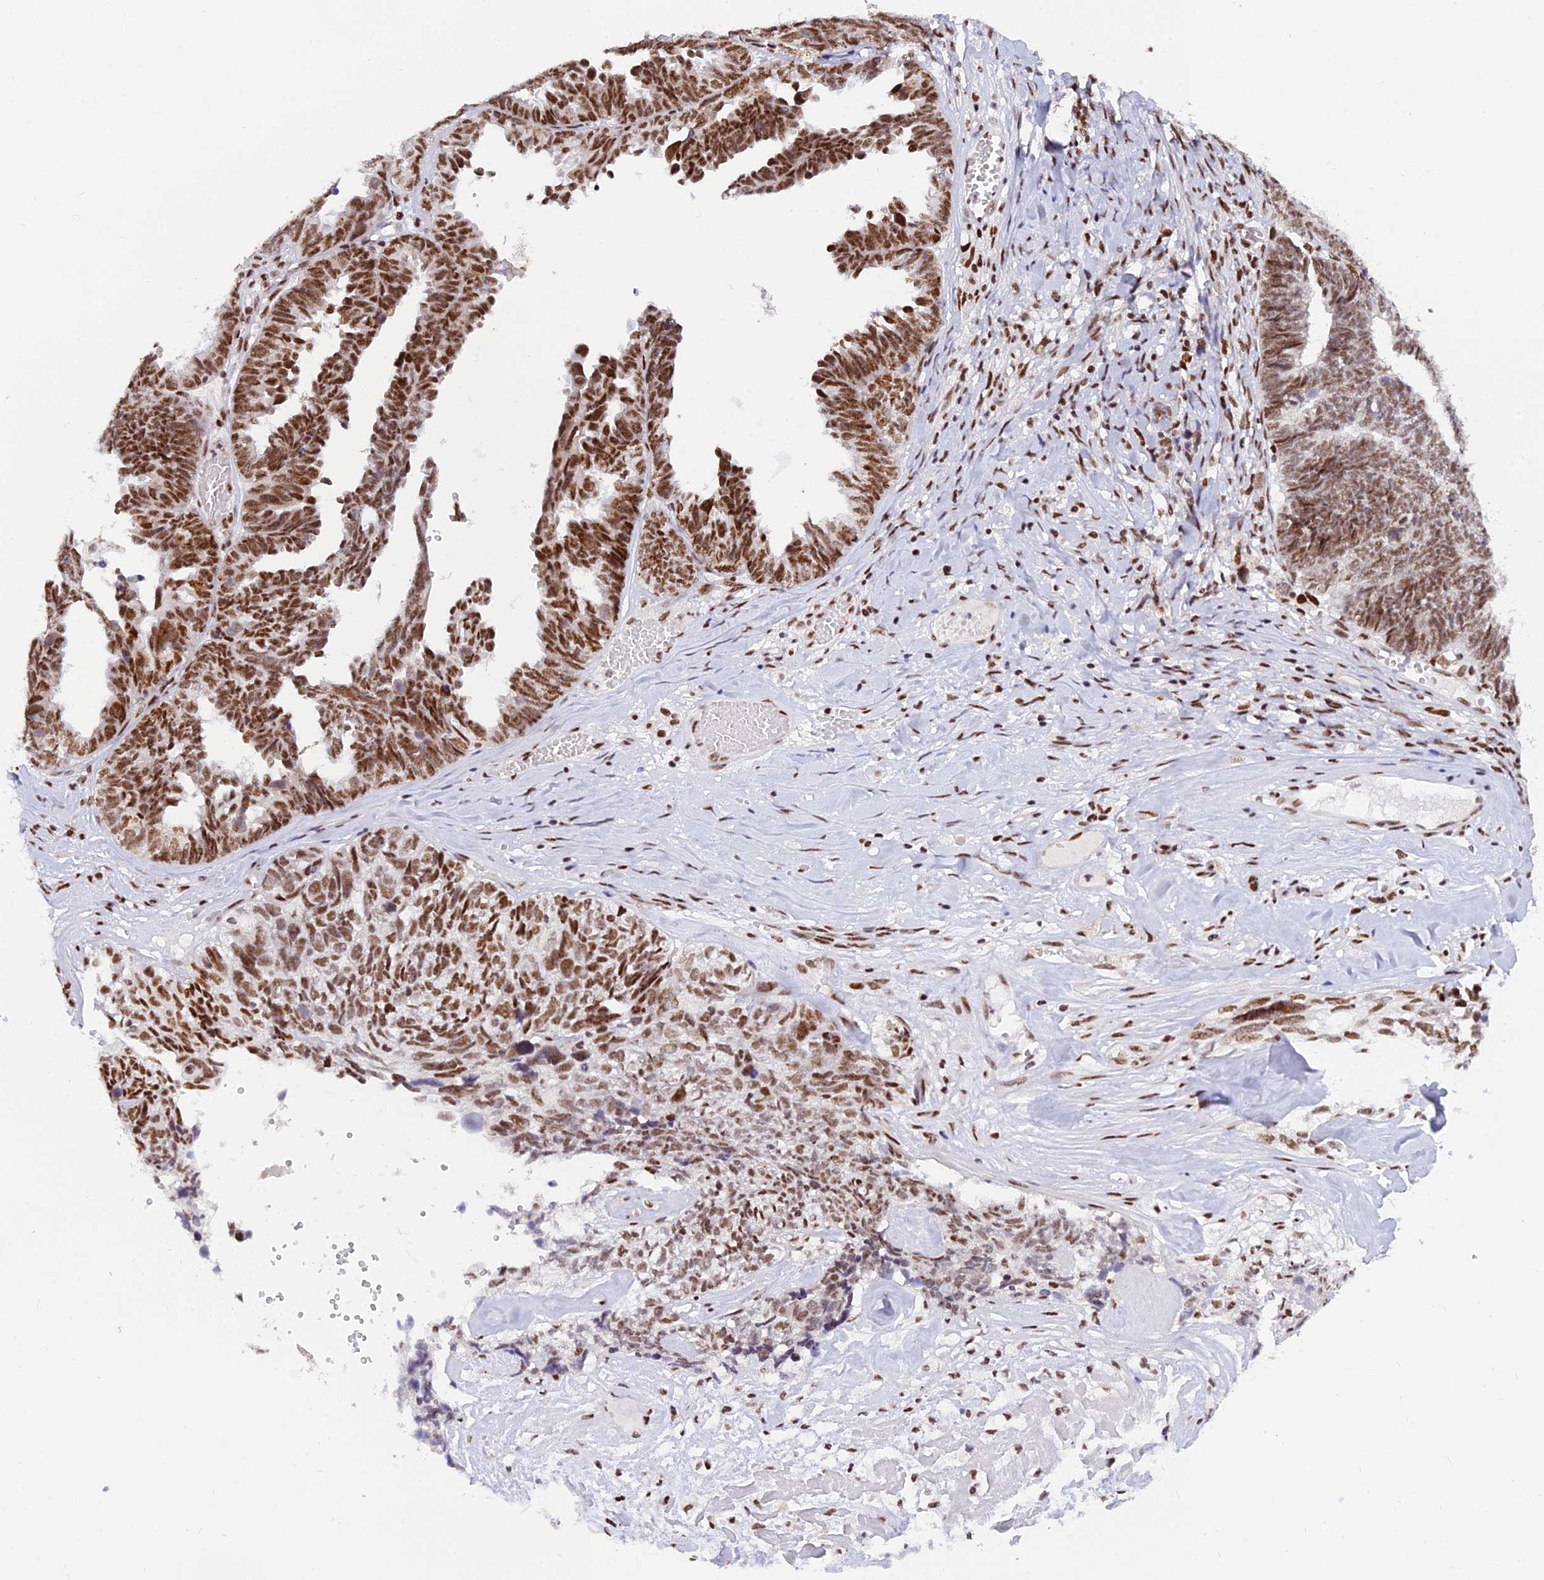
{"staining": {"intensity": "strong", "quantity": ">75%", "location": "nuclear"}, "tissue": "ovarian cancer", "cell_type": "Tumor cells", "image_type": "cancer", "snomed": [{"axis": "morphology", "description": "Cystadenocarcinoma, serous, NOS"}, {"axis": "topography", "description": "Ovary"}], "caption": "A histopathology image of ovarian cancer (serous cystadenocarcinoma) stained for a protein displays strong nuclear brown staining in tumor cells. The staining is performed using DAB (3,3'-diaminobenzidine) brown chromogen to label protein expression. The nuclei are counter-stained blue using hematoxylin.", "gene": "USP22", "patient": {"sex": "female", "age": 79}}